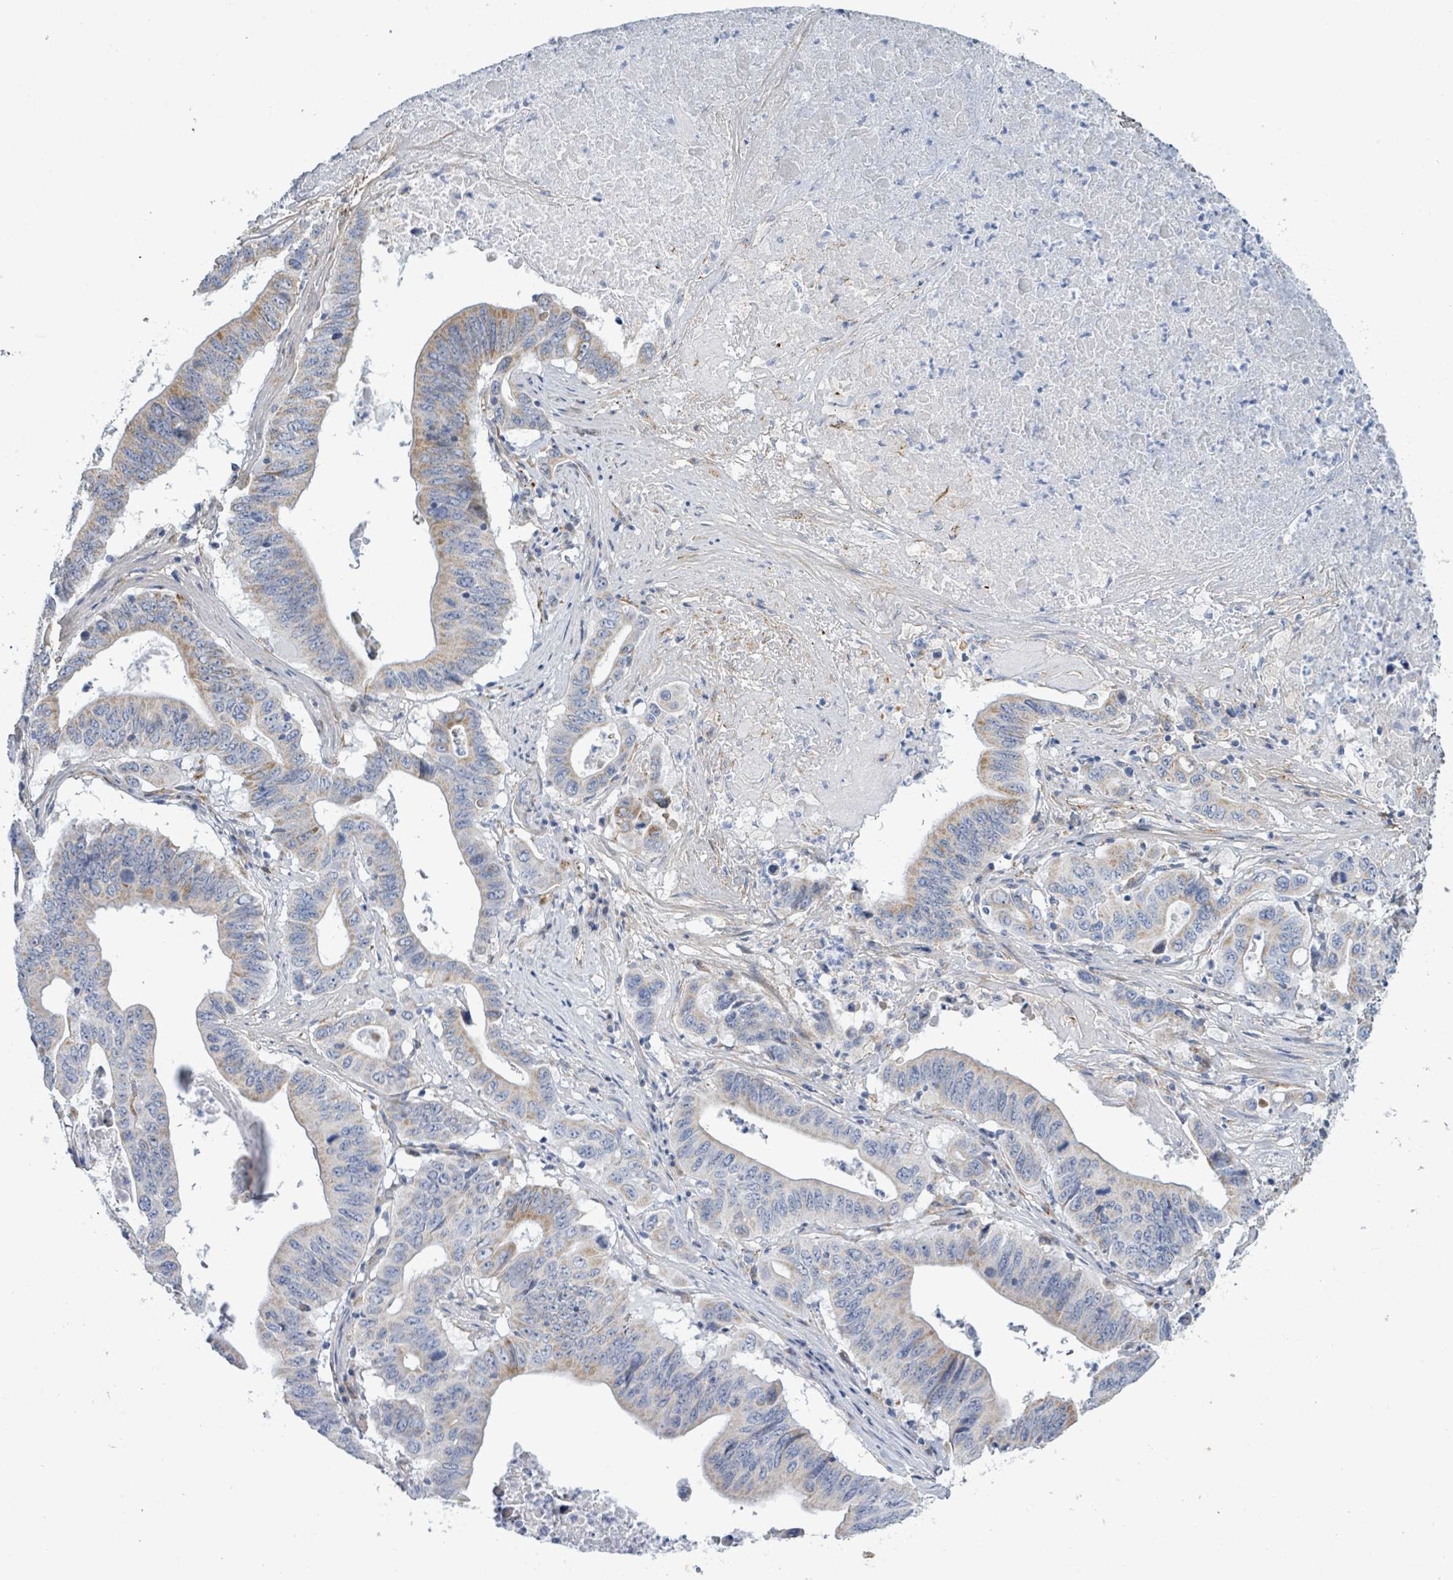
{"staining": {"intensity": "weak", "quantity": "25%-75%", "location": "cytoplasmic/membranous"}, "tissue": "lung cancer", "cell_type": "Tumor cells", "image_type": "cancer", "snomed": [{"axis": "morphology", "description": "Adenocarcinoma, NOS"}, {"axis": "topography", "description": "Lung"}], "caption": "Immunohistochemistry photomicrograph of lung adenocarcinoma stained for a protein (brown), which shows low levels of weak cytoplasmic/membranous expression in approximately 25%-75% of tumor cells.", "gene": "ALG12", "patient": {"sex": "female", "age": 60}}